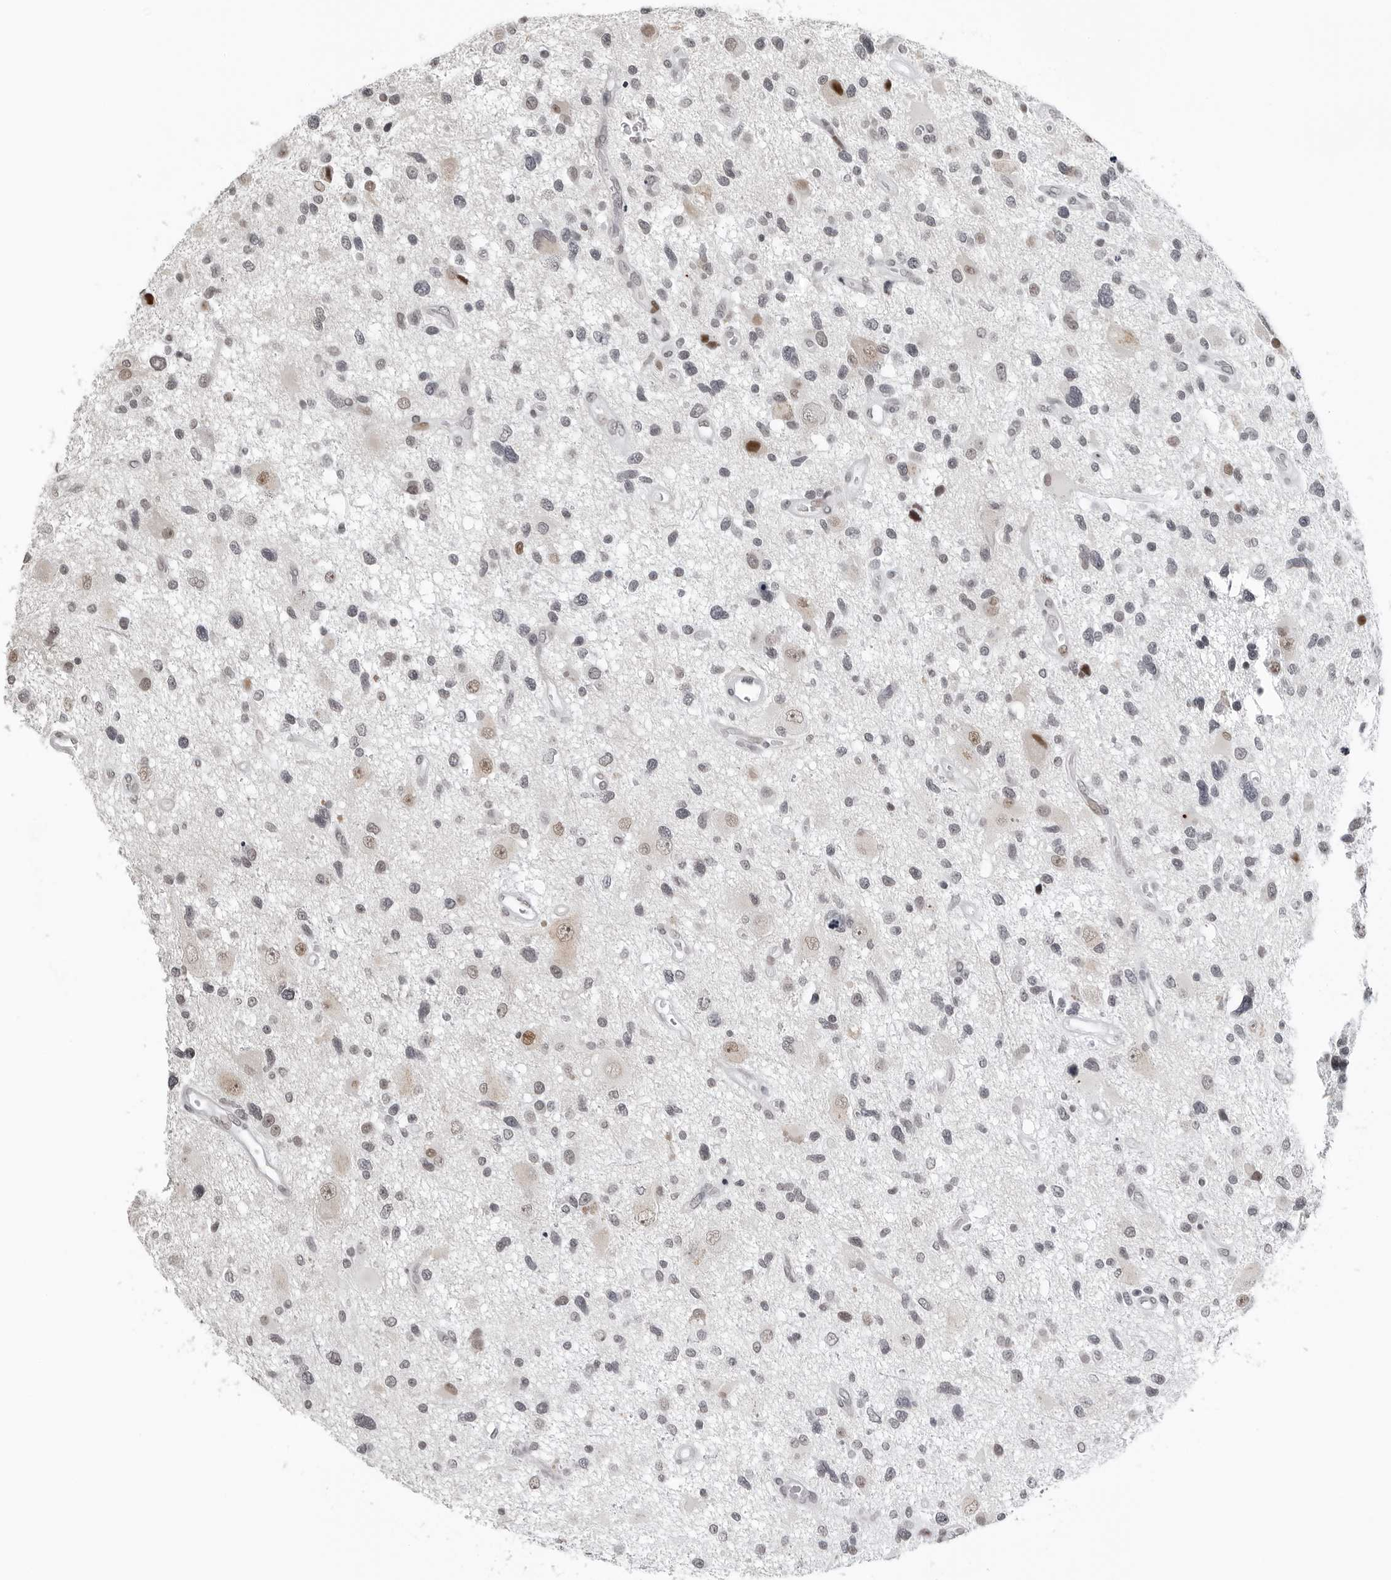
{"staining": {"intensity": "moderate", "quantity": "<25%", "location": "nuclear"}, "tissue": "glioma", "cell_type": "Tumor cells", "image_type": "cancer", "snomed": [{"axis": "morphology", "description": "Glioma, malignant, High grade"}, {"axis": "topography", "description": "Brain"}], "caption": "A high-resolution photomicrograph shows immunohistochemistry (IHC) staining of malignant high-grade glioma, which demonstrates moderate nuclear positivity in about <25% of tumor cells.", "gene": "PPP1R42", "patient": {"sex": "male", "age": 33}}